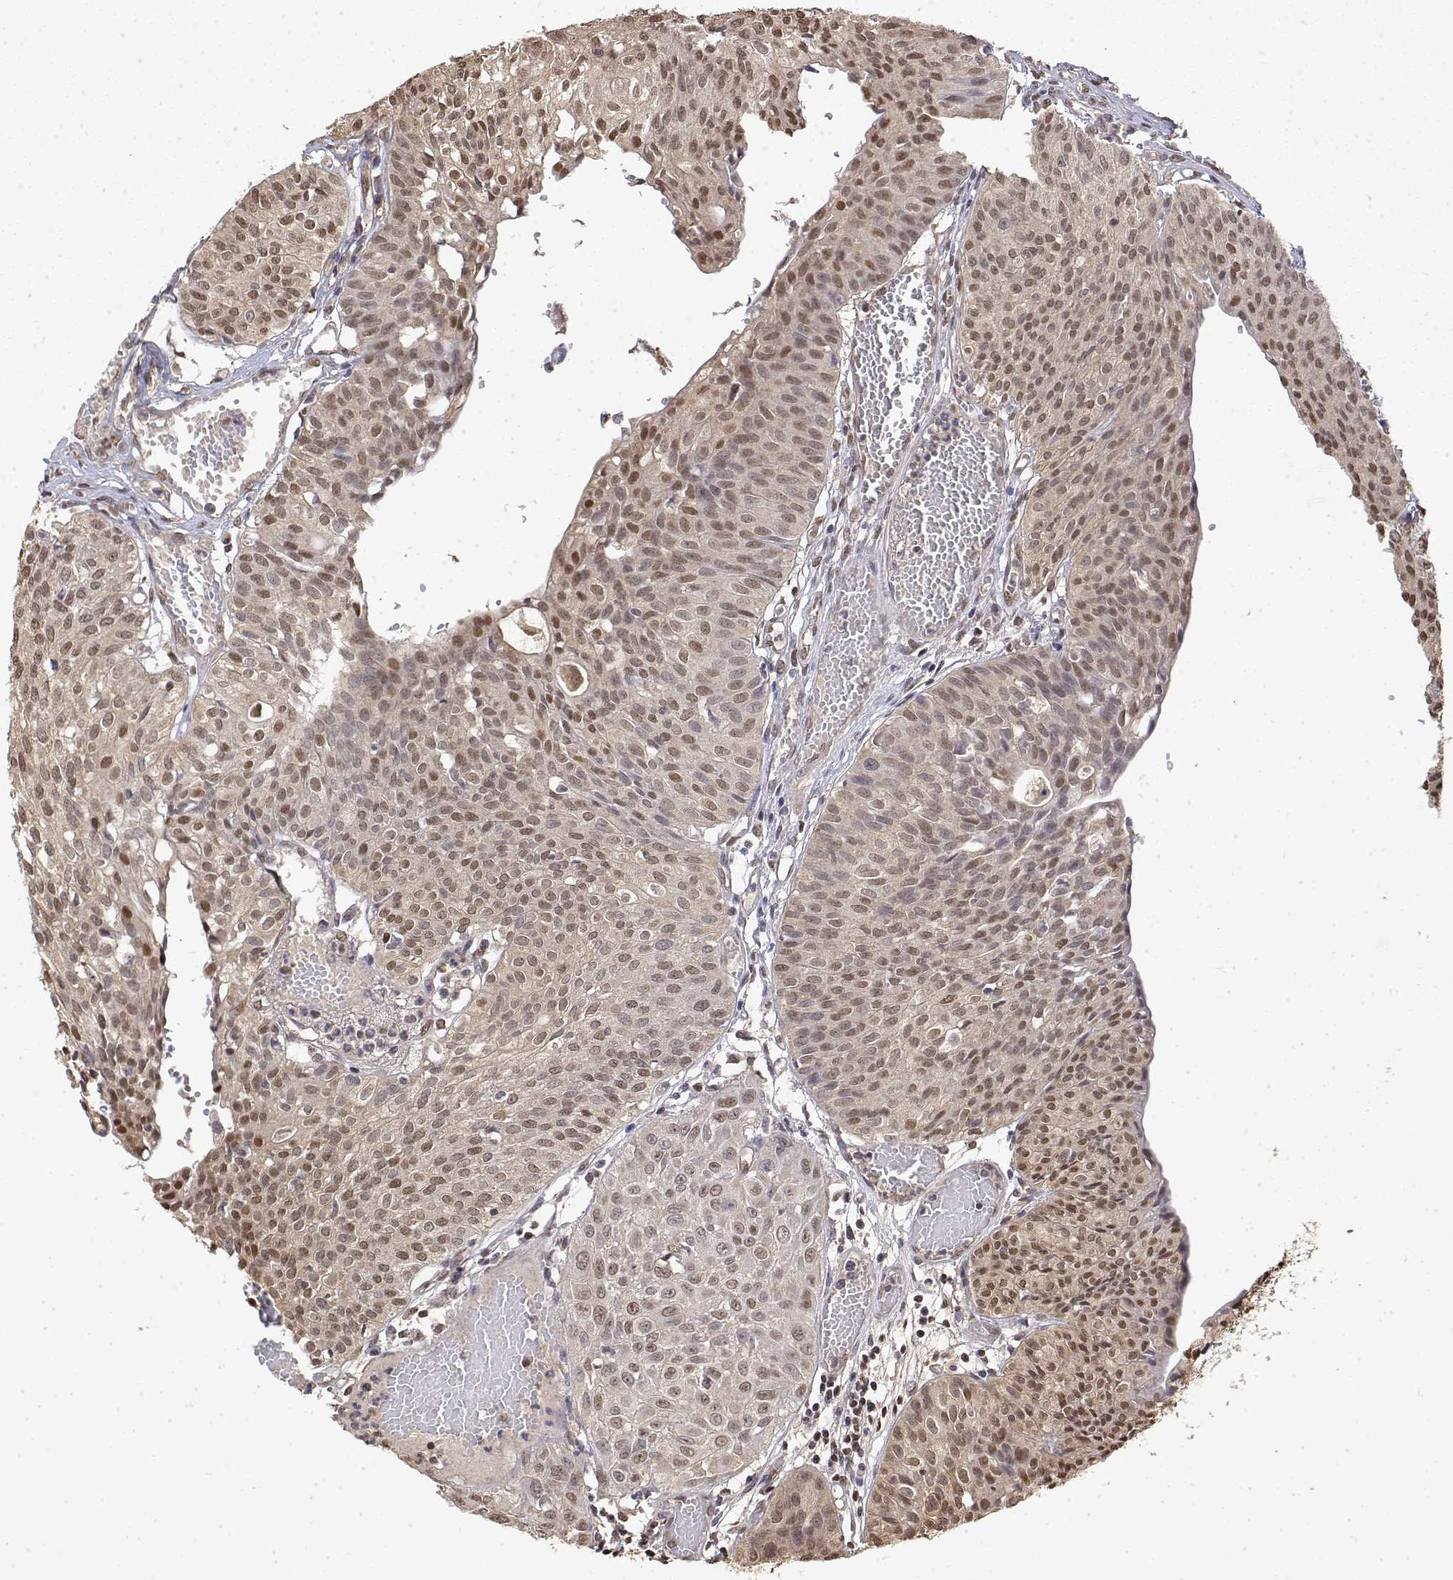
{"staining": {"intensity": "moderate", "quantity": ">75%", "location": "nuclear"}, "tissue": "urothelial cancer", "cell_type": "Tumor cells", "image_type": "cancer", "snomed": [{"axis": "morphology", "description": "Urothelial carcinoma, High grade"}, {"axis": "topography", "description": "Urinary bladder"}], "caption": "Approximately >75% of tumor cells in urothelial carcinoma (high-grade) display moderate nuclear protein positivity as visualized by brown immunohistochemical staining.", "gene": "TPI1", "patient": {"sex": "male", "age": 57}}